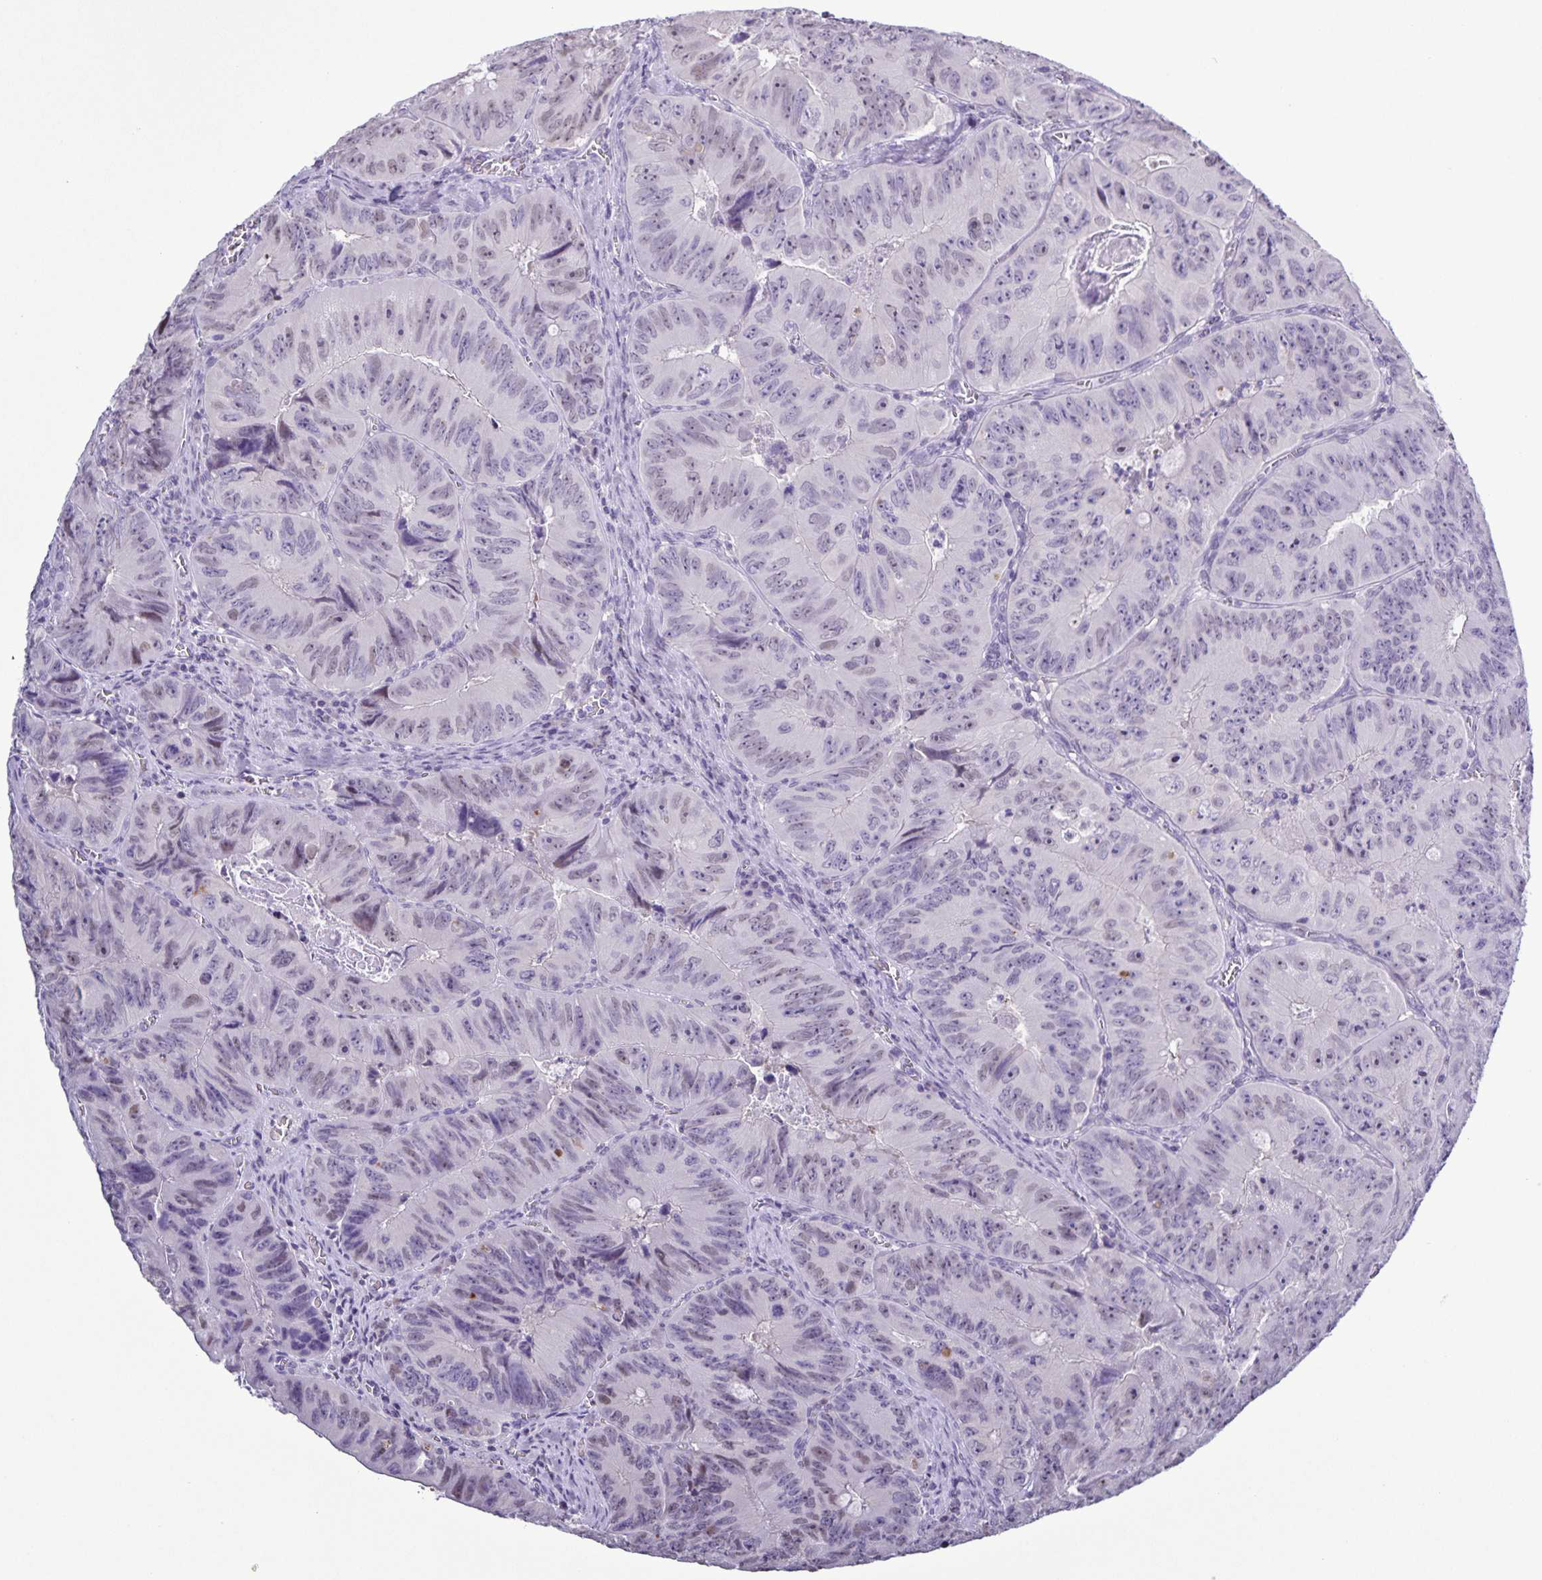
{"staining": {"intensity": "weak", "quantity": "<25%", "location": "nuclear"}, "tissue": "colorectal cancer", "cell_type": "Tumor cells", "image_type": "cancer", "snomed": [{"axis": "morphology", "description": "Adenocarcinoma, NOS"}, {"axis": "topography", "description": "Colon"}], "caption": "Immunohistochemistry image of human colorectal cancer stained for a protein (brown), which demonstrates no positivity in tumor cells.", "gene": "ONECUT2", "patient": {"sex": "female", "age": 84}}